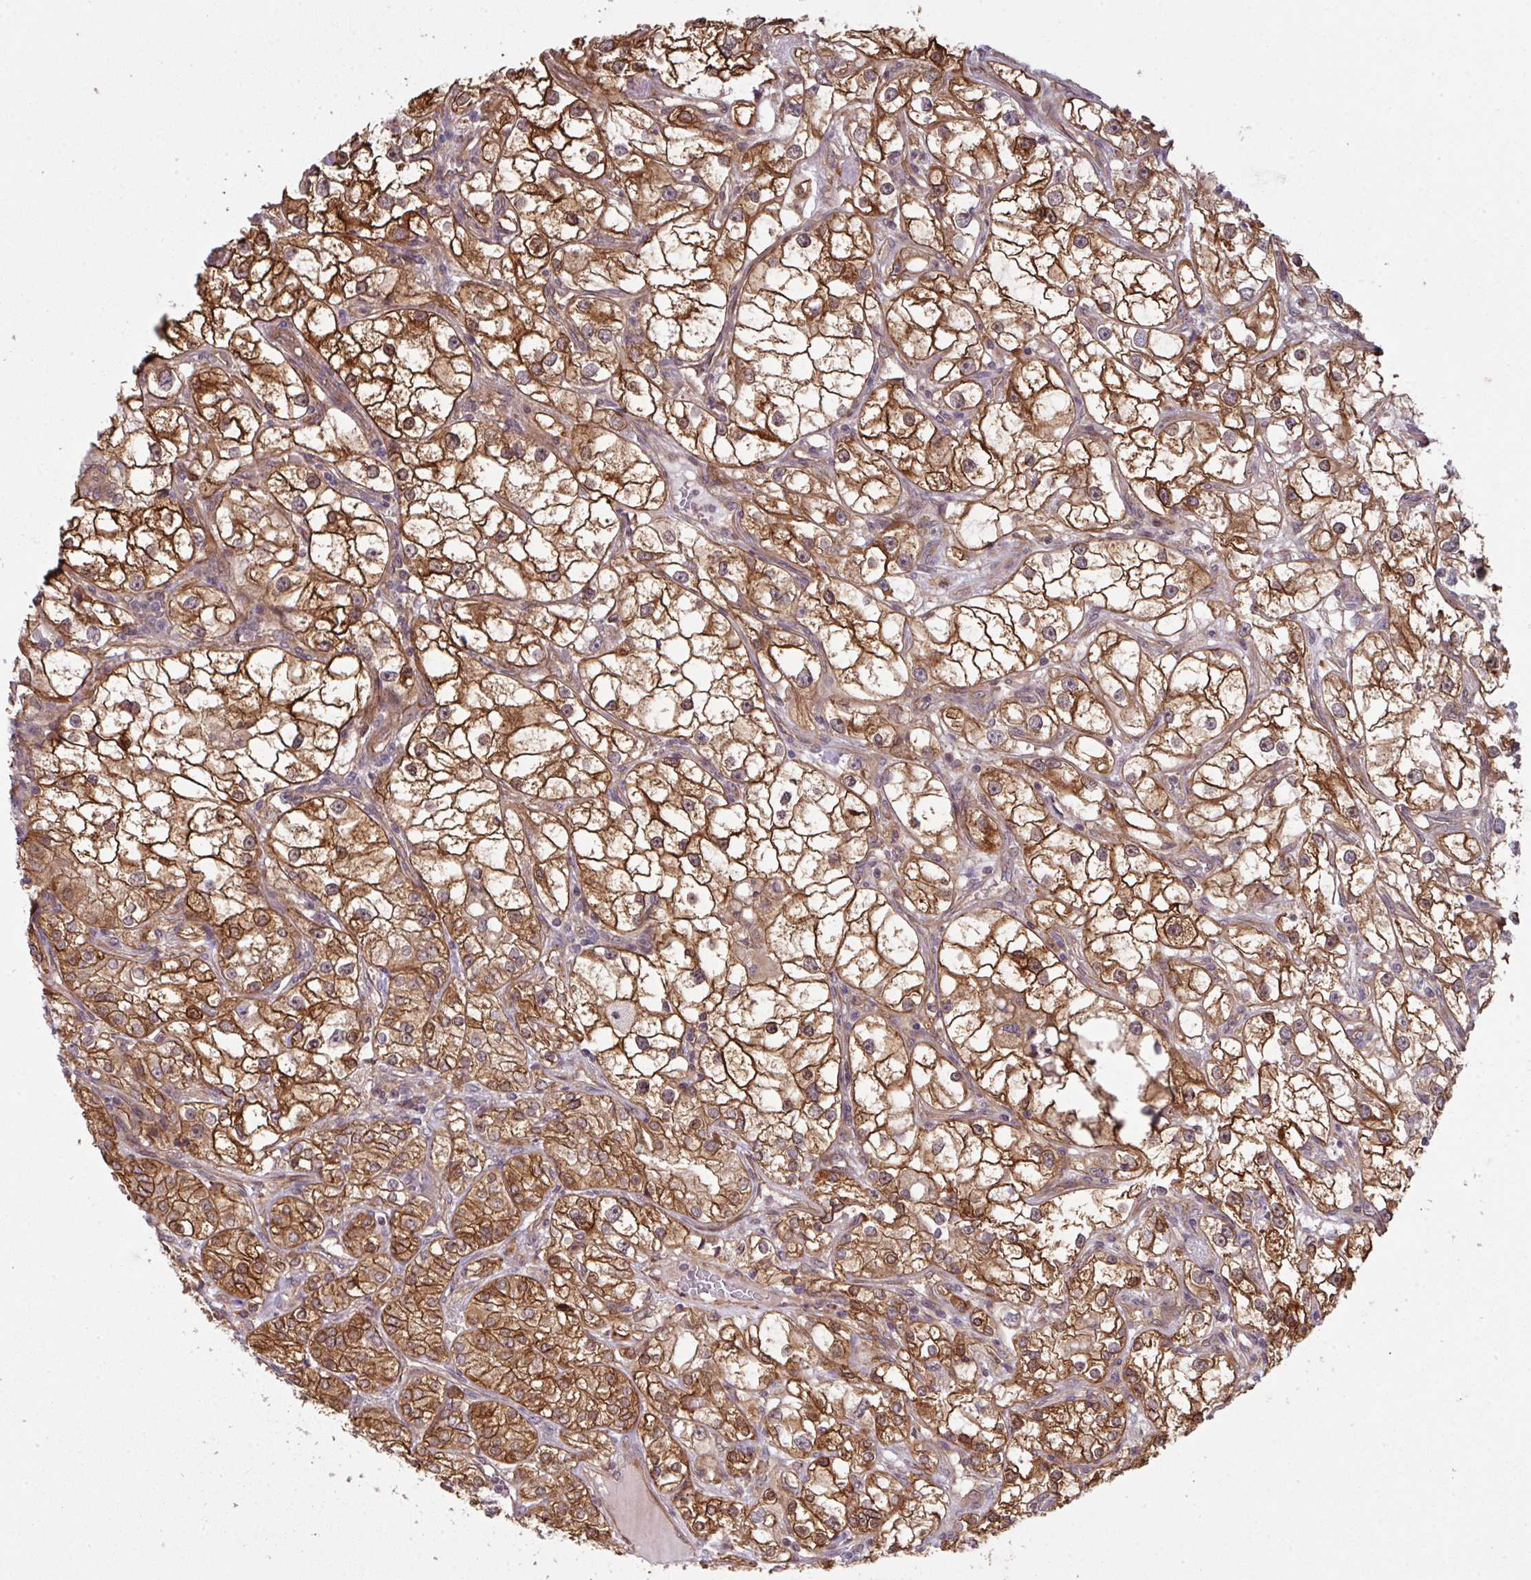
{"staining": {"intensity": "strong", "quantity": ">75%", "location": "cytoplasmic/membranous"}, "tissue": "renal cancer", "cell_type": "Tumor cells", "image_type": "cancer", "snomed": [{"axis": "morphology", "description": "Adenocarcinoma, NOS"}, {"axis": "topography", "description": "Kidney"}], "caption": "High-magnification brightfield microscopy of renal cancer (adenocarcinoma) stained with DAB (brown) and counterstained with hematoxylin (blue). tumor cells exhibit strong cytoplasmic/membranous staining is present in about>75% of cells.", "gene": "CYFIP2", "patient": {"sex": "male", "age": 77}}